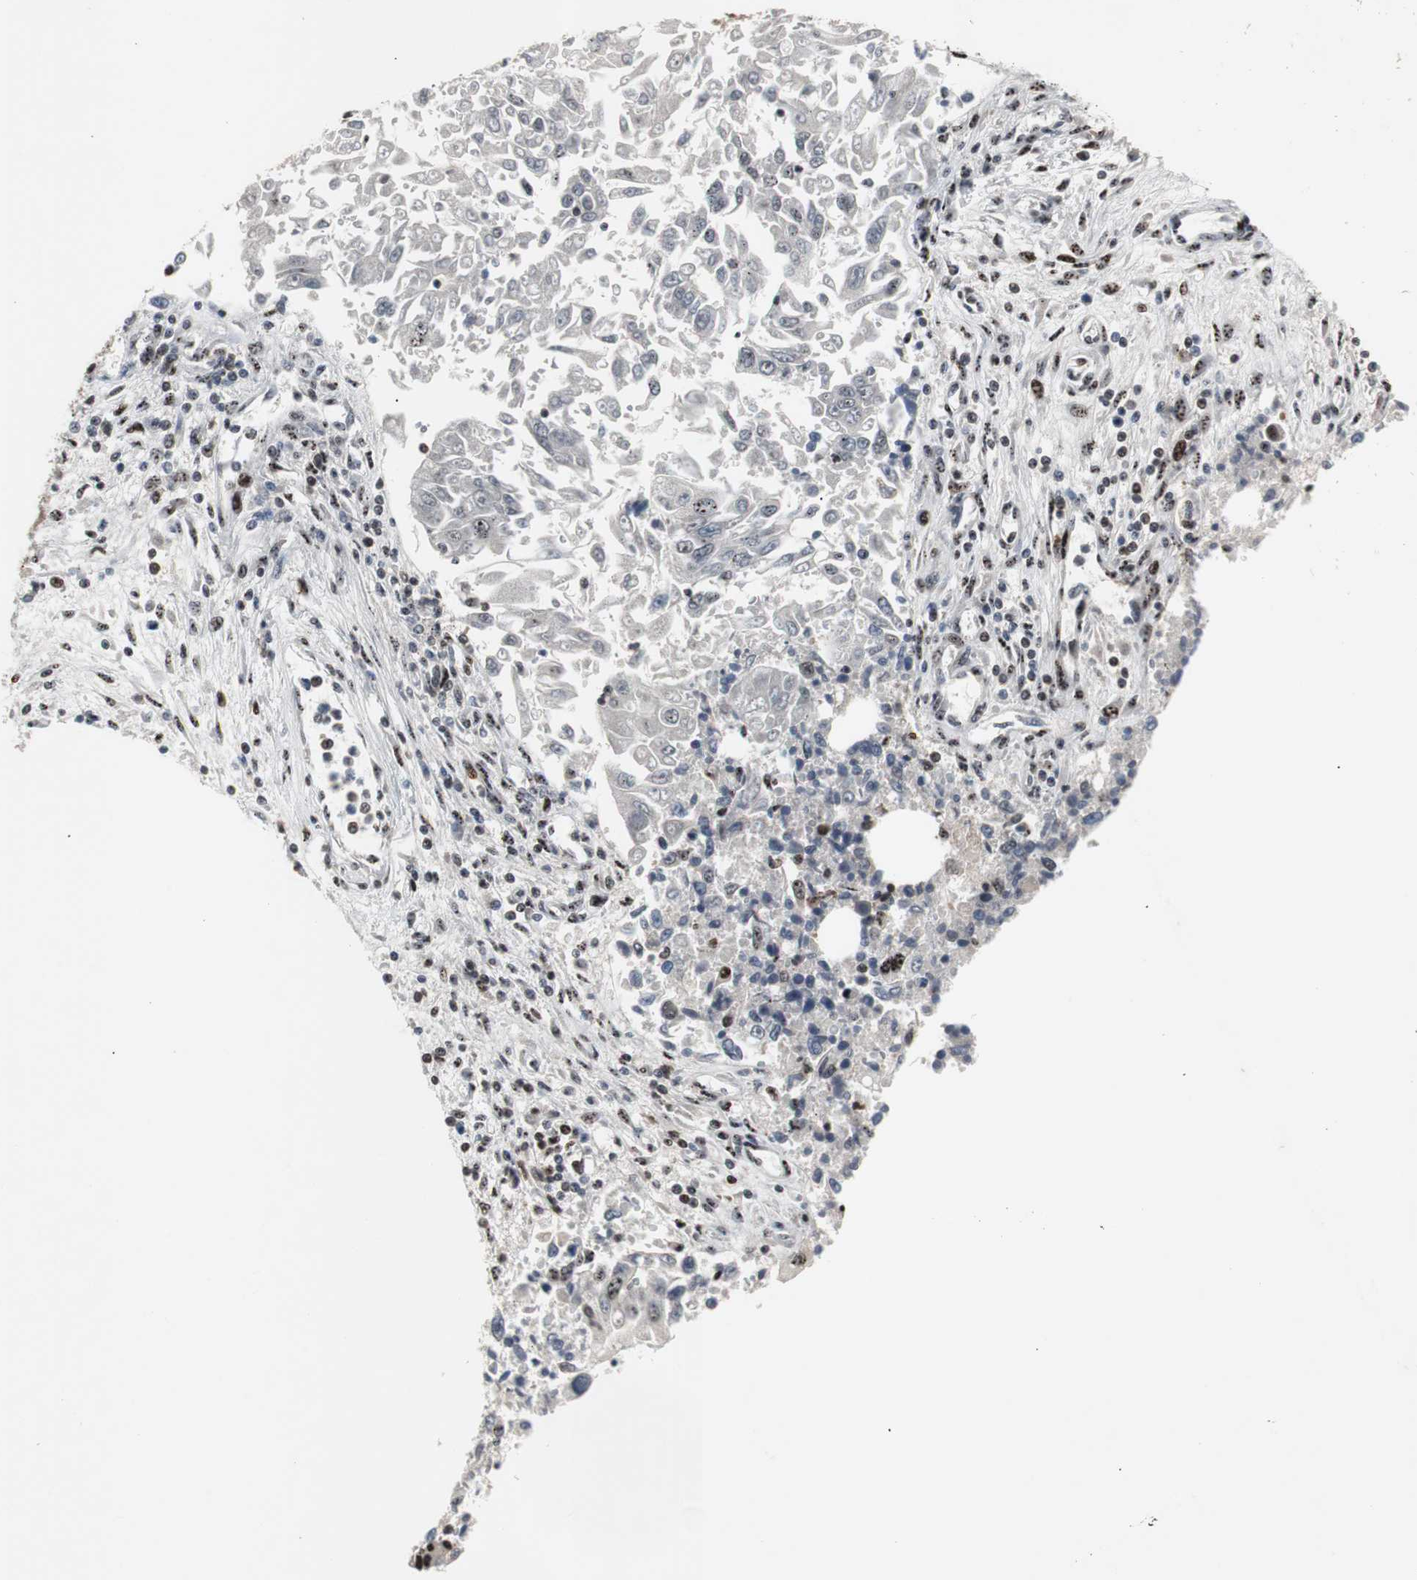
{"staining": {"intensity": "strong", "quantity": "25%-75%", "location": "nuclear"}, "tissue": "lung cancer", "cell_type": "Tumor cells", "image_type": "cancer", "snomed": [{"axis": "morphology", "description": "Adenocarcinoma, NOS"}, {"axis": "topography", "description": "Lung"}], "caption": "Lung cancer (adenocarcinoma) stained with DAB (3,3'-diaminobenzidine) immunohistochemistry reveals high levels of strong nuclear expression in approximately 25%-75% of tumor cells.", "gene": "GRK2", "patient": {"sex": "male", "age": 84}}